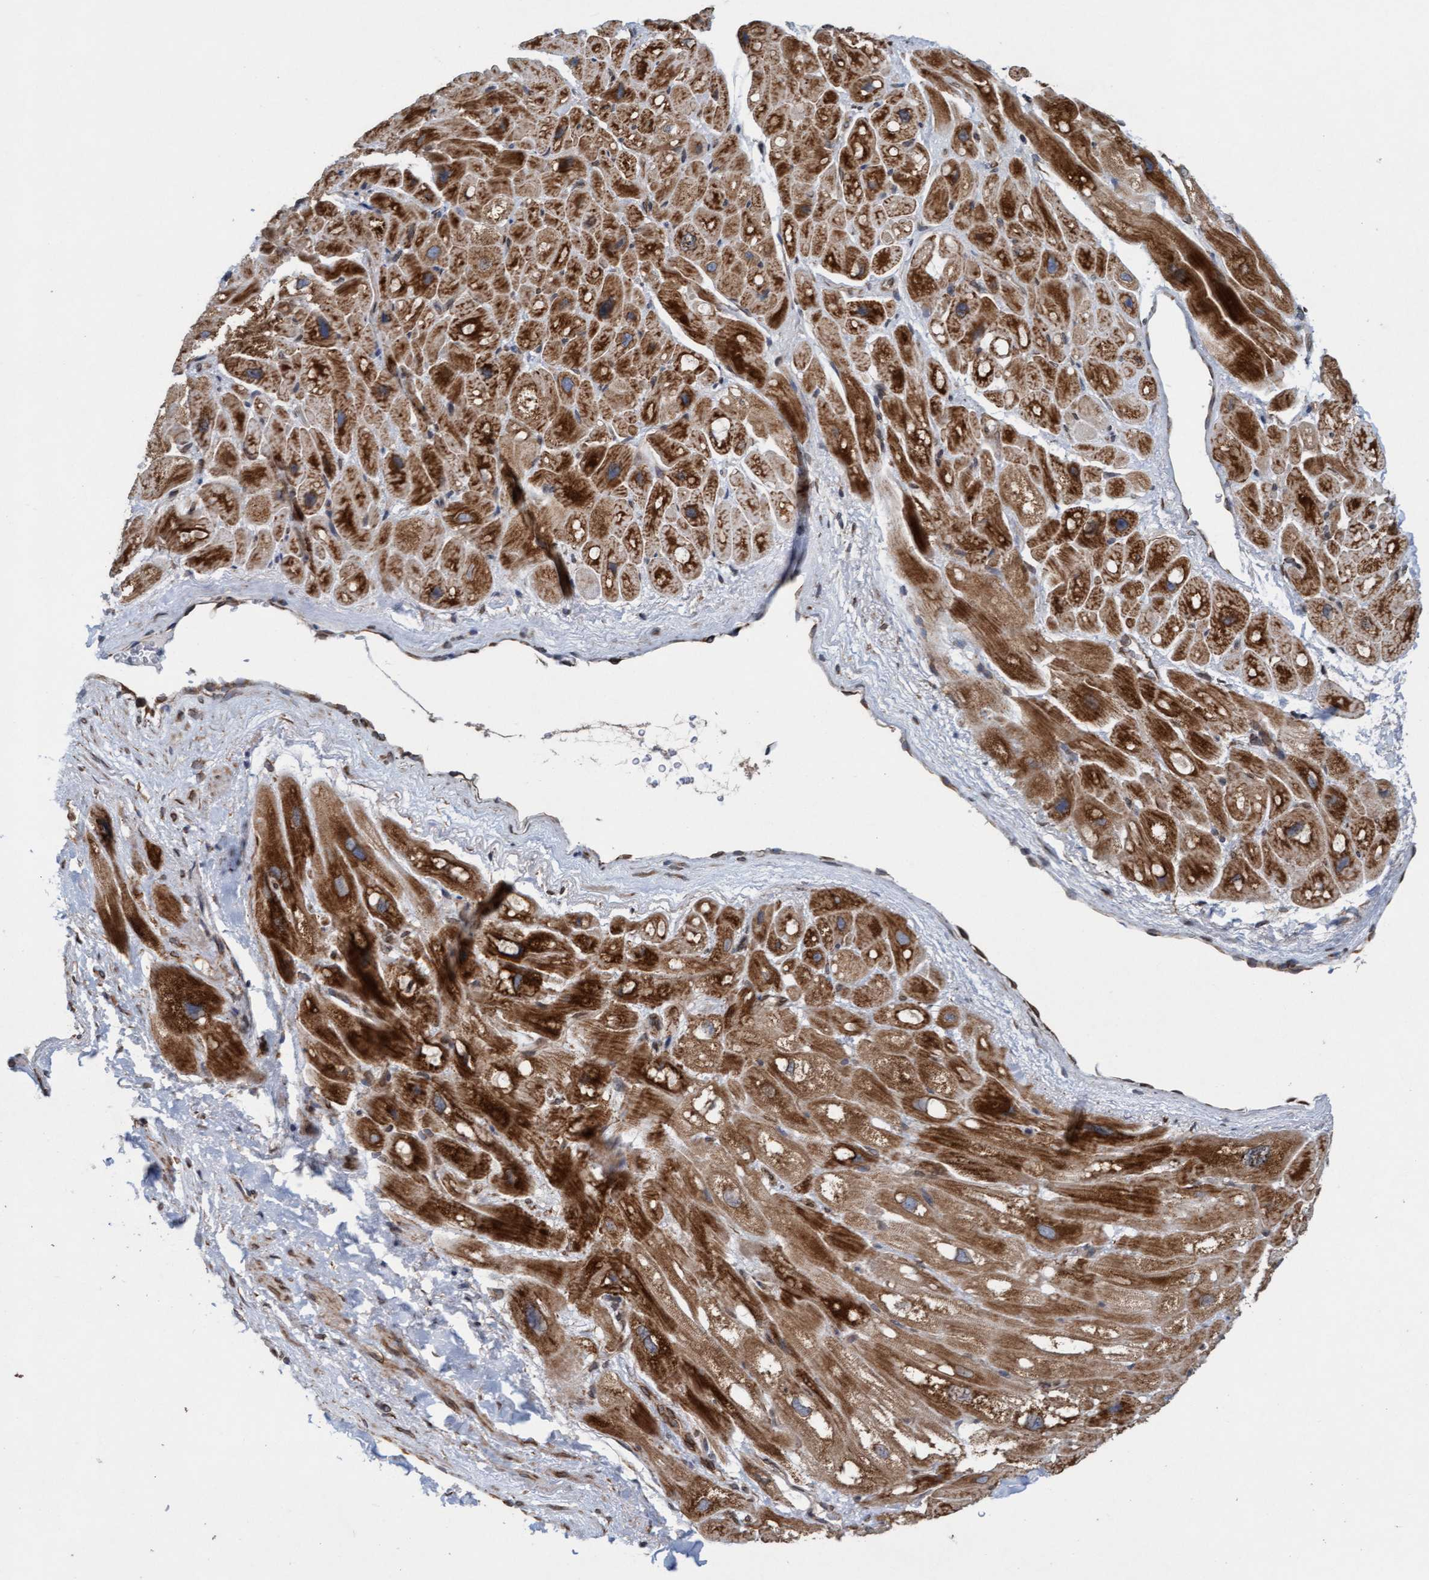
{"staining": {"intensity": "strong", "quantity": ">75%", "location": "cytoplasmic/membranous"}, "tissue": "heart muscle", "cell_type": "Cardiomyocytes", "image_type": "normal", "snomed": [{"axis": "morphology", "description": "Normal tissue, NOS"}, {"axis": "topography", "description": "Heart"}], "caption": "DAB (3,3'-diaminobenzidine) immunohistochemical staining of unremarkable heart muscle reveals strong cytoplasmic/membranous protein positivity in about >75% of cardiomyocytes. Nuclei are stained in blue.", "gene": "MRPS23", "patient": {"sex": "male", "age": 49}}